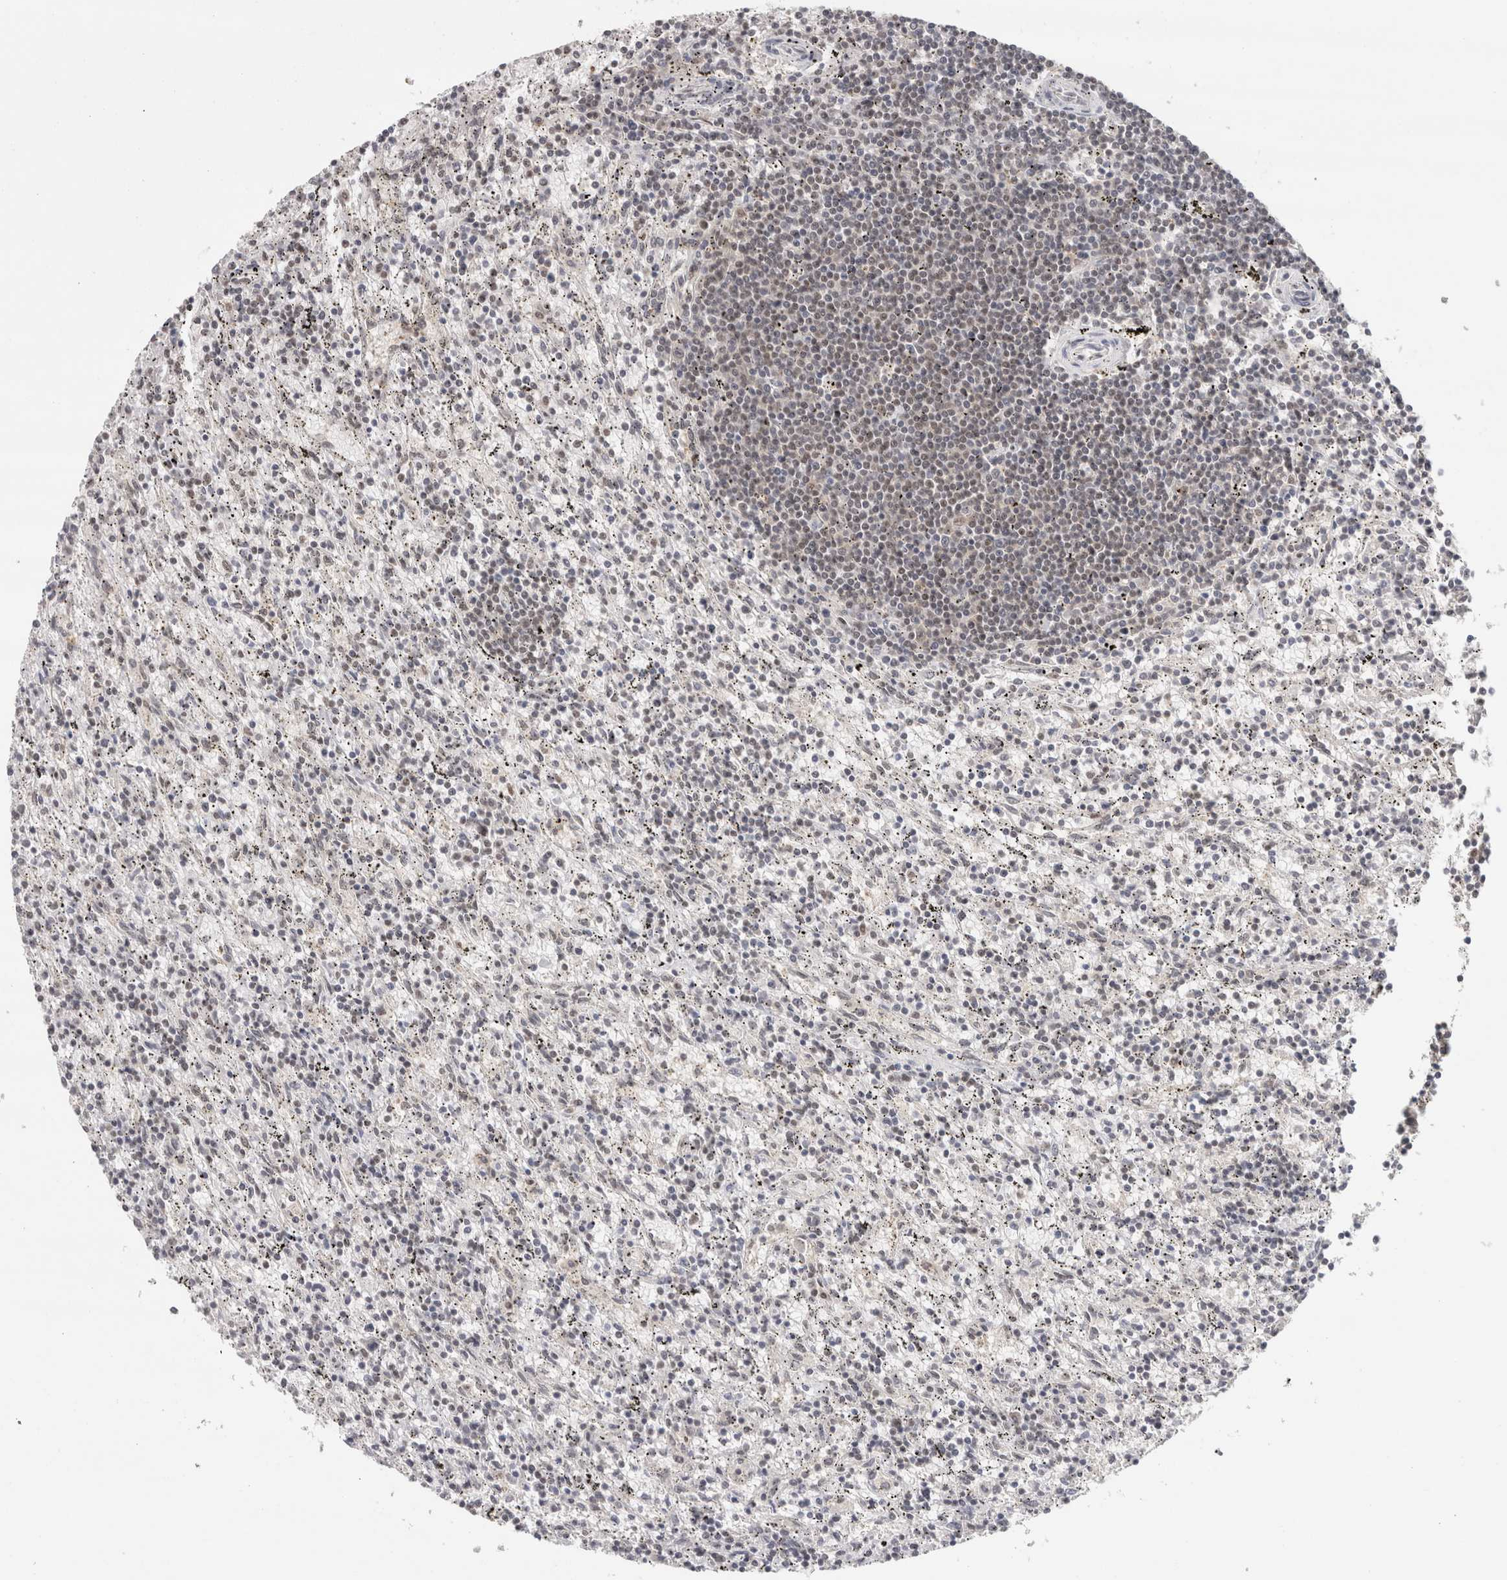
{"staining": {"intensity": "negative", "quantity": "none", "location": "none"}, "tissue": "lymphoma", "cell_type": "Tumor cells", "image_type": "cancer", "snomed": [{"axis": "morphology", "description": "Malignant lymphoma, non-Hodgkin's type, Low grade"}, {"axis": "topography", "description": "Spleen"}], "caption": "IHC of human lymphoma reveals no positivity in tumor cells.", "gene": "ZNF830", "patient": {"sex": "male", "age": 76}}